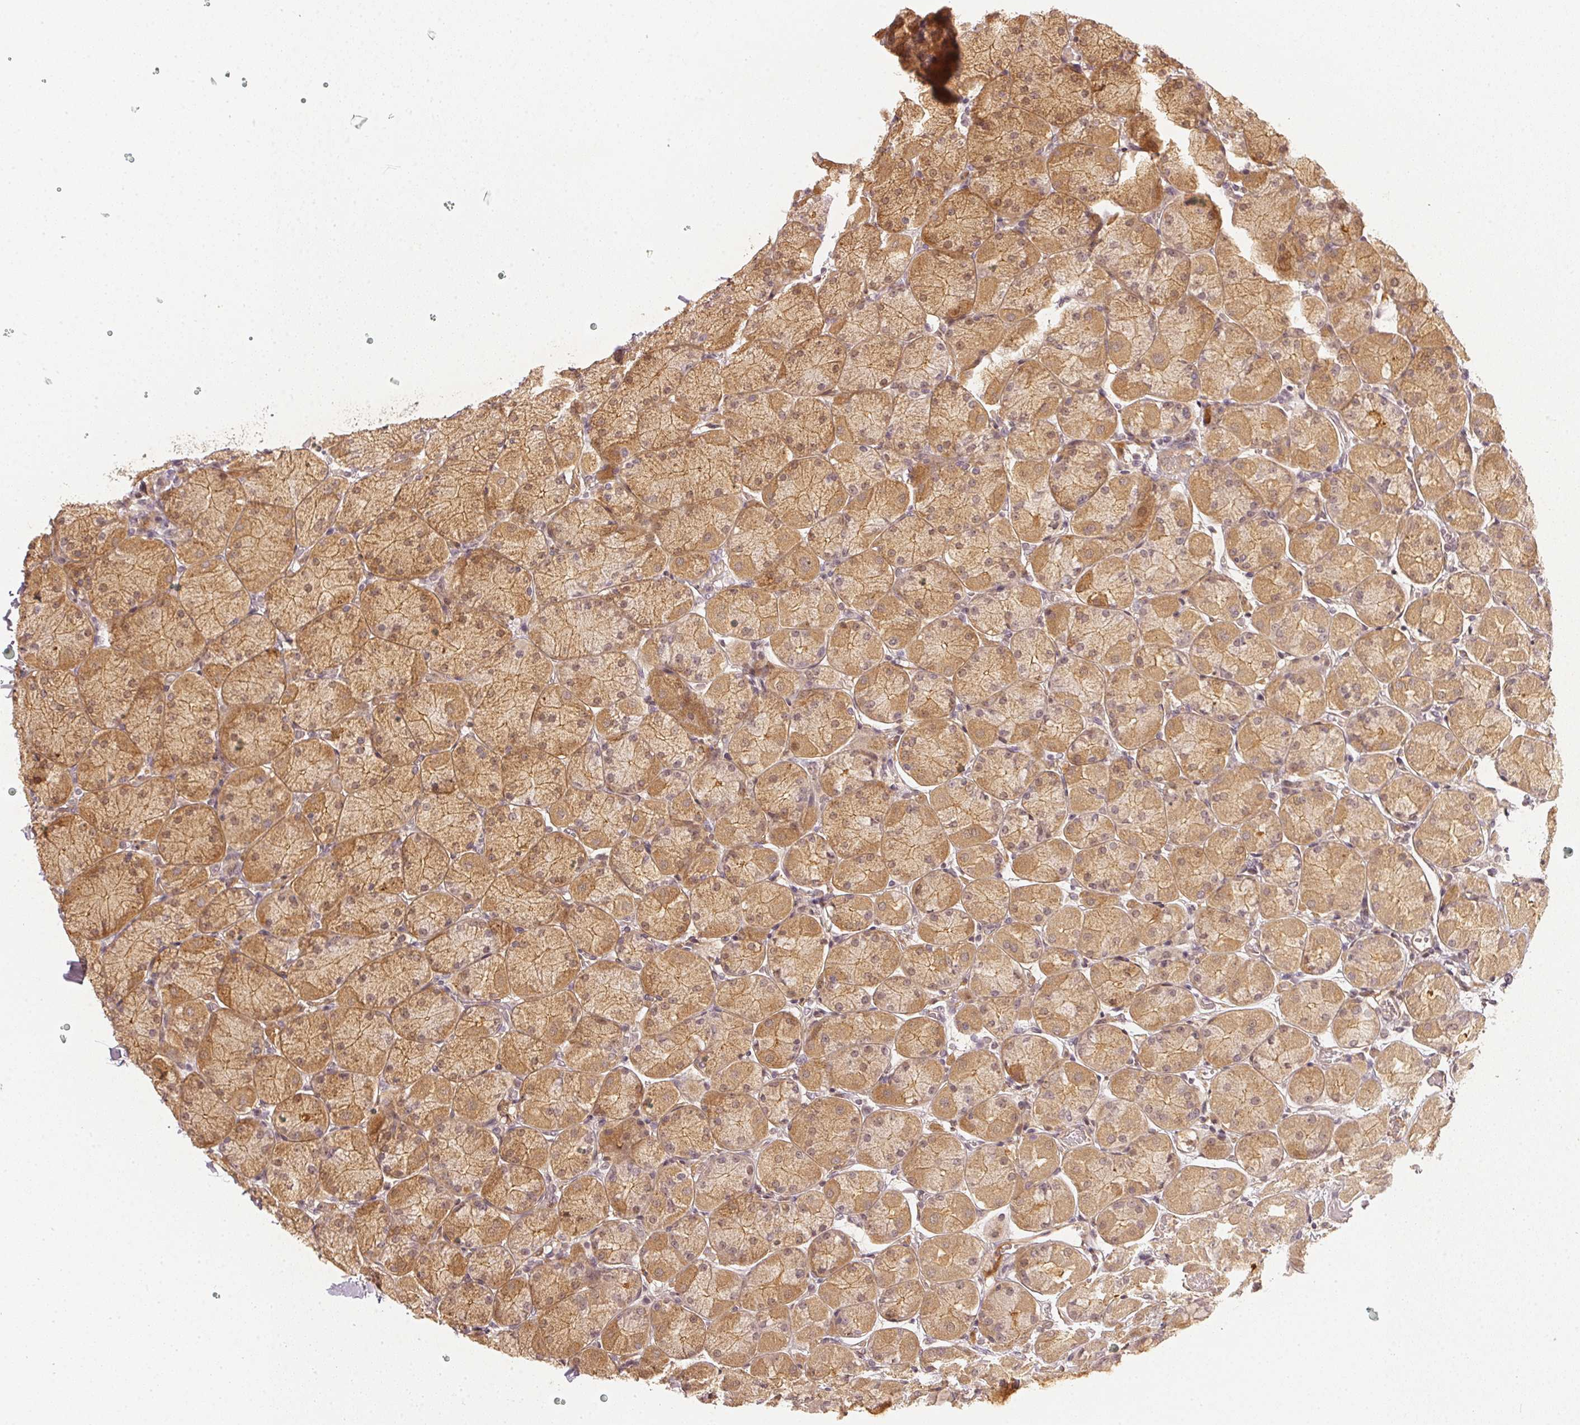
{"staining": {"intensity": "weak", "quantity": "25%-75%", "location": "cytoplasmic/membranous"}, "tissue": "stomach", "cell_type": "Glandular cells", "image_type": "normal", "snomed": [{"axis": "morphology", "description": "Normal tissue, NOS"}, {"axis": "topography", "description": "Stomach, upper"}], "caption": "The histopathology image exhibits a brown stain indicating the presence of a protein in the cytoplasmic/membranous of glandular cells in stomach. (DAB (3,3'-diaminobenzidine) = brown stain, brightfield microscopy at high magnification).", "gene": "SERPINE1", "patient": {"sex": "female", "age": 56}}